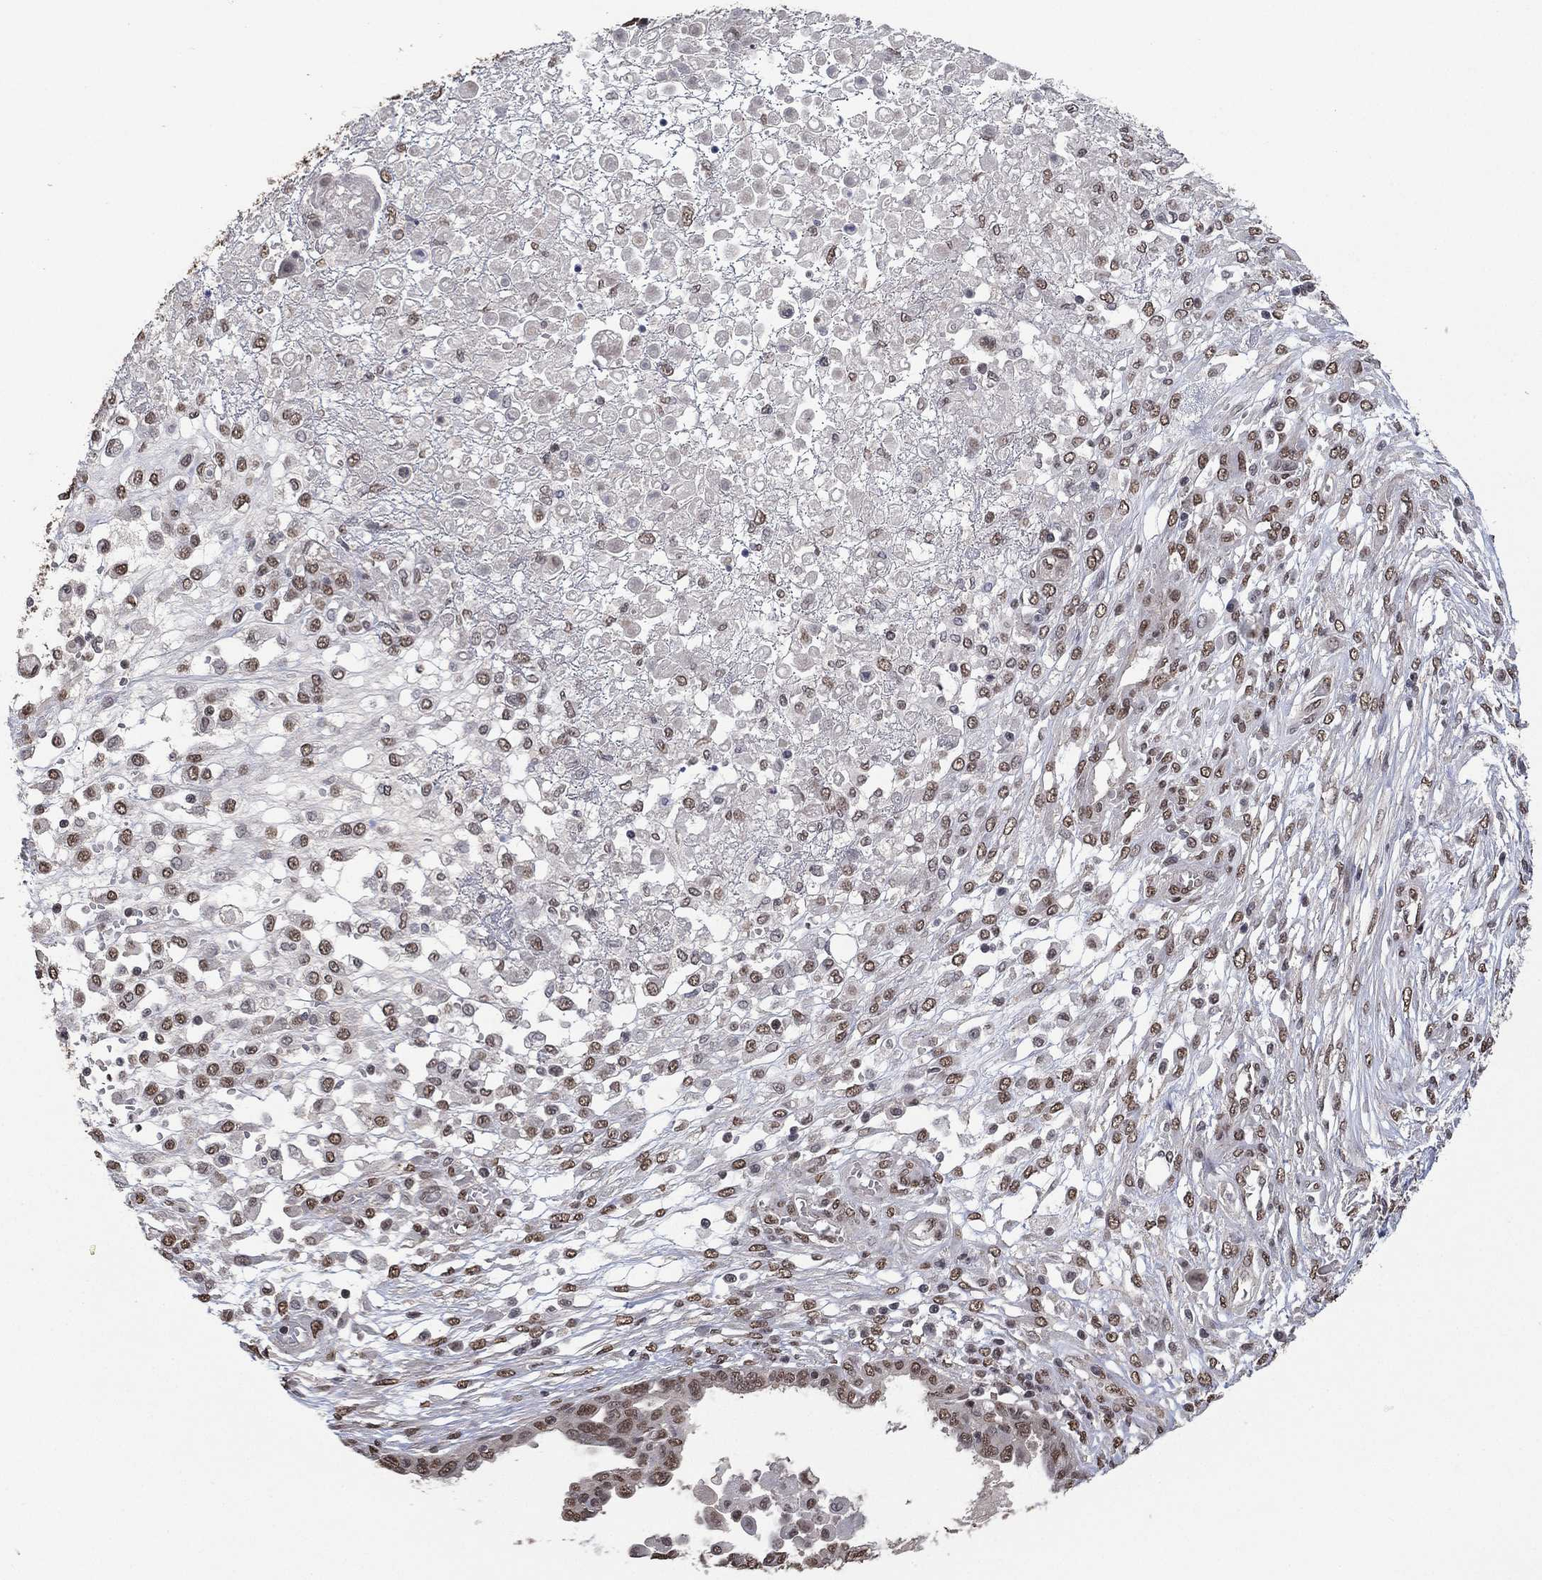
{"staining": {"intensity": "moderate", "quantity": "25%-75%", "location": "nuclear"}, "tissue": "ovarian cancer", "cell_type": "Tumor cells", "image_type": "cancer", "snomed": [{"axis": "morphology", "description": "Cystadenocarcinoma, serous, NOS"}, {"axis": "topography", "description": "Ovary"}], "caption": "Protein staining by immunohistochemistry displays moderate nuclear staining in approximately 25%-75% of tumor cells in ovarian serous cystadenocarcinoma. Immunohistochemistry (ihc) stains the protein of interest in brown and the nuclei are stained blue.", "gene": "EHMT1", "patient": {"sex": "female", "age": 67}}